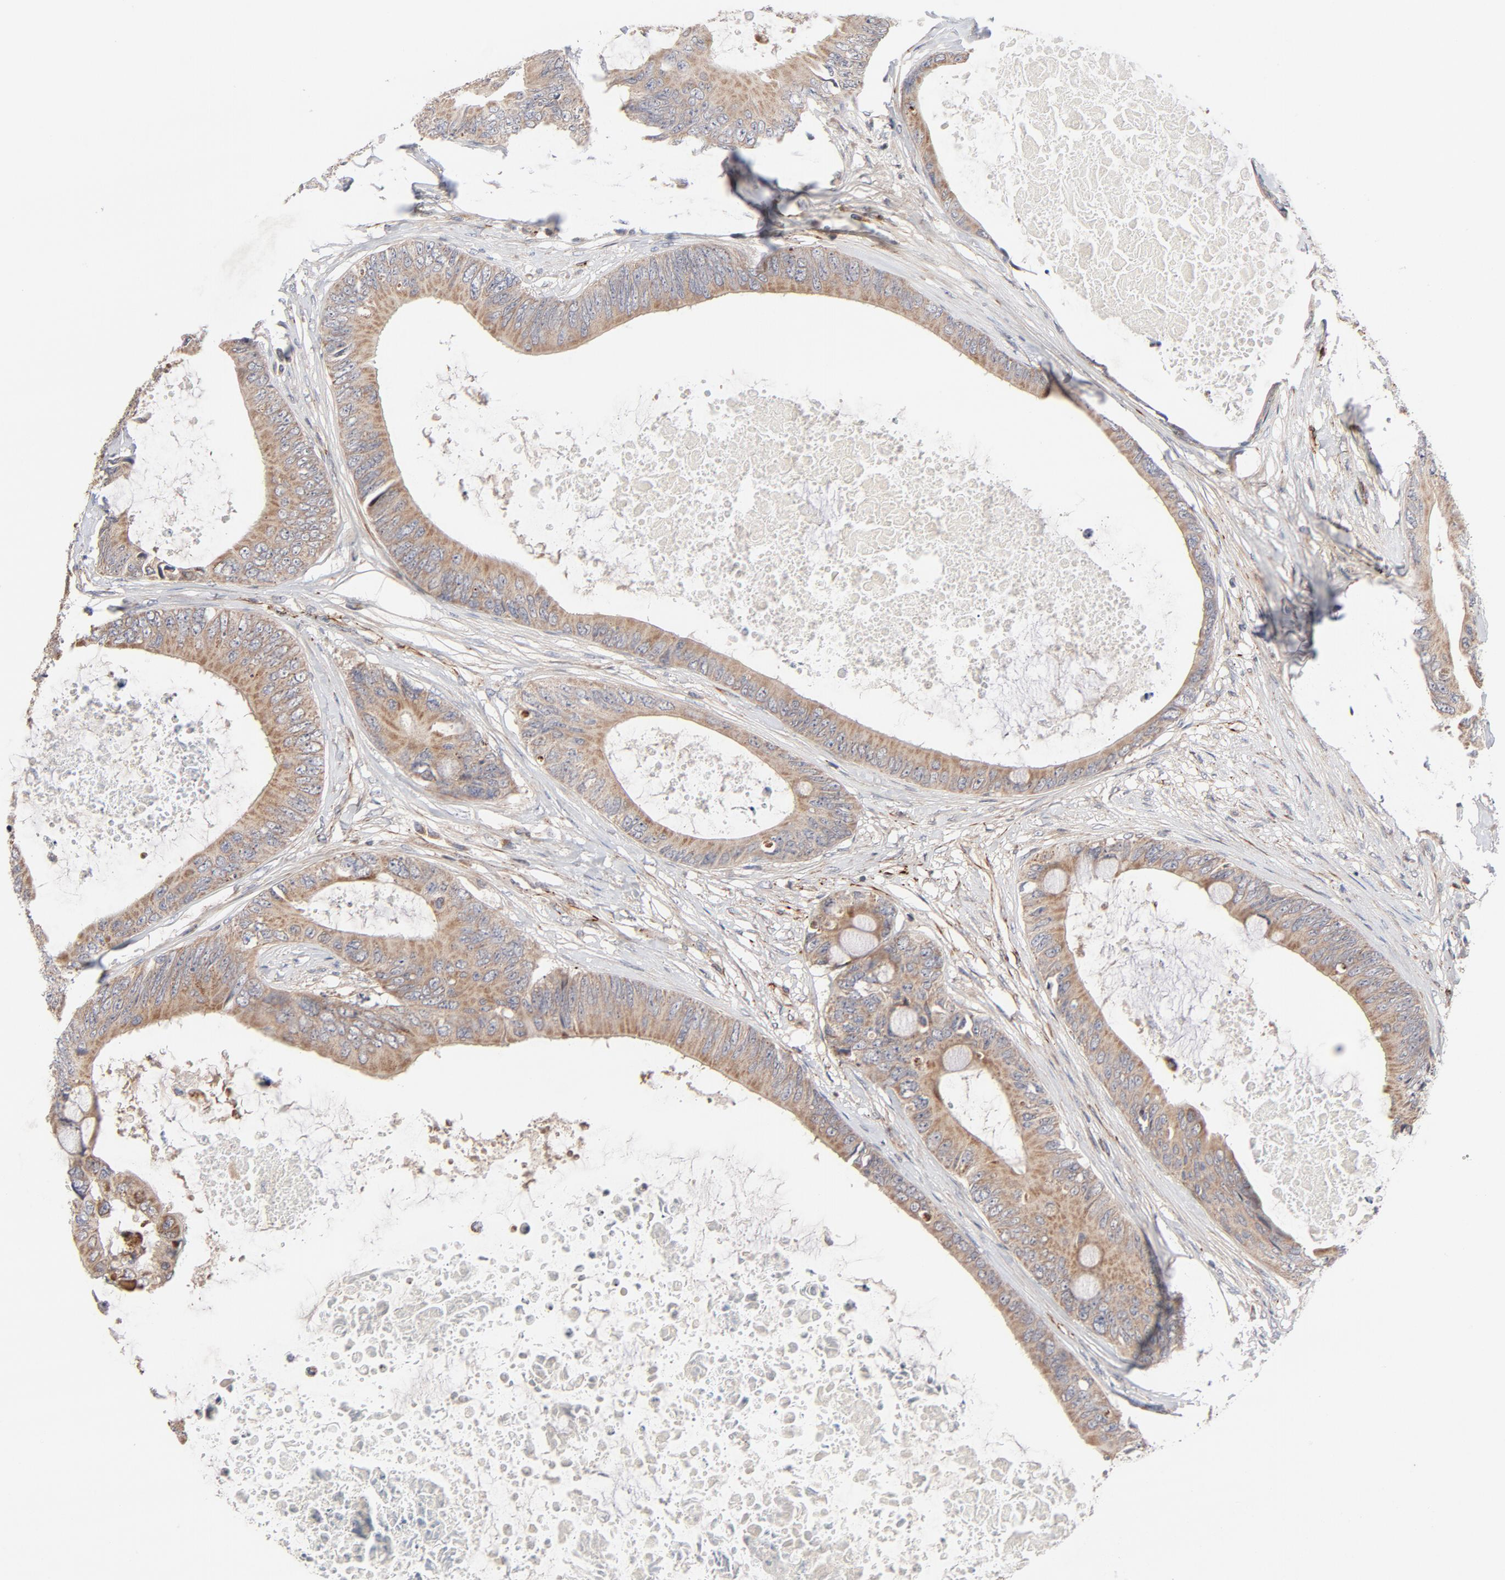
{"staining": {"intensity": "weak", "quantity": ">75%", "location": "cytoplasmic/membranous"}, "tissue": "colorectal cancer", "cell_type": "Tumor cells", "image_type": "cancer", "snomed": [{"axis": "morphology", "description": "Normal tissue, NOS"}, {"axis": "morphology", "description": "Adenocarcinoma, NOS"}, {"axis": "topography", "description": "Rectum"}, {"axis": "topography", "description": "Peripheral nerve tissue"}], "caption": "Immunohistochemistry (IHC) micrograph of colorectal adenocarcinoma stained for a protein (brown), which shows low levels of weak cytoplasmic/membranous staining in about >75% of tumor cells.", "gene": "DNAAF2", "patient": {"sex": "female", "age": 77}}